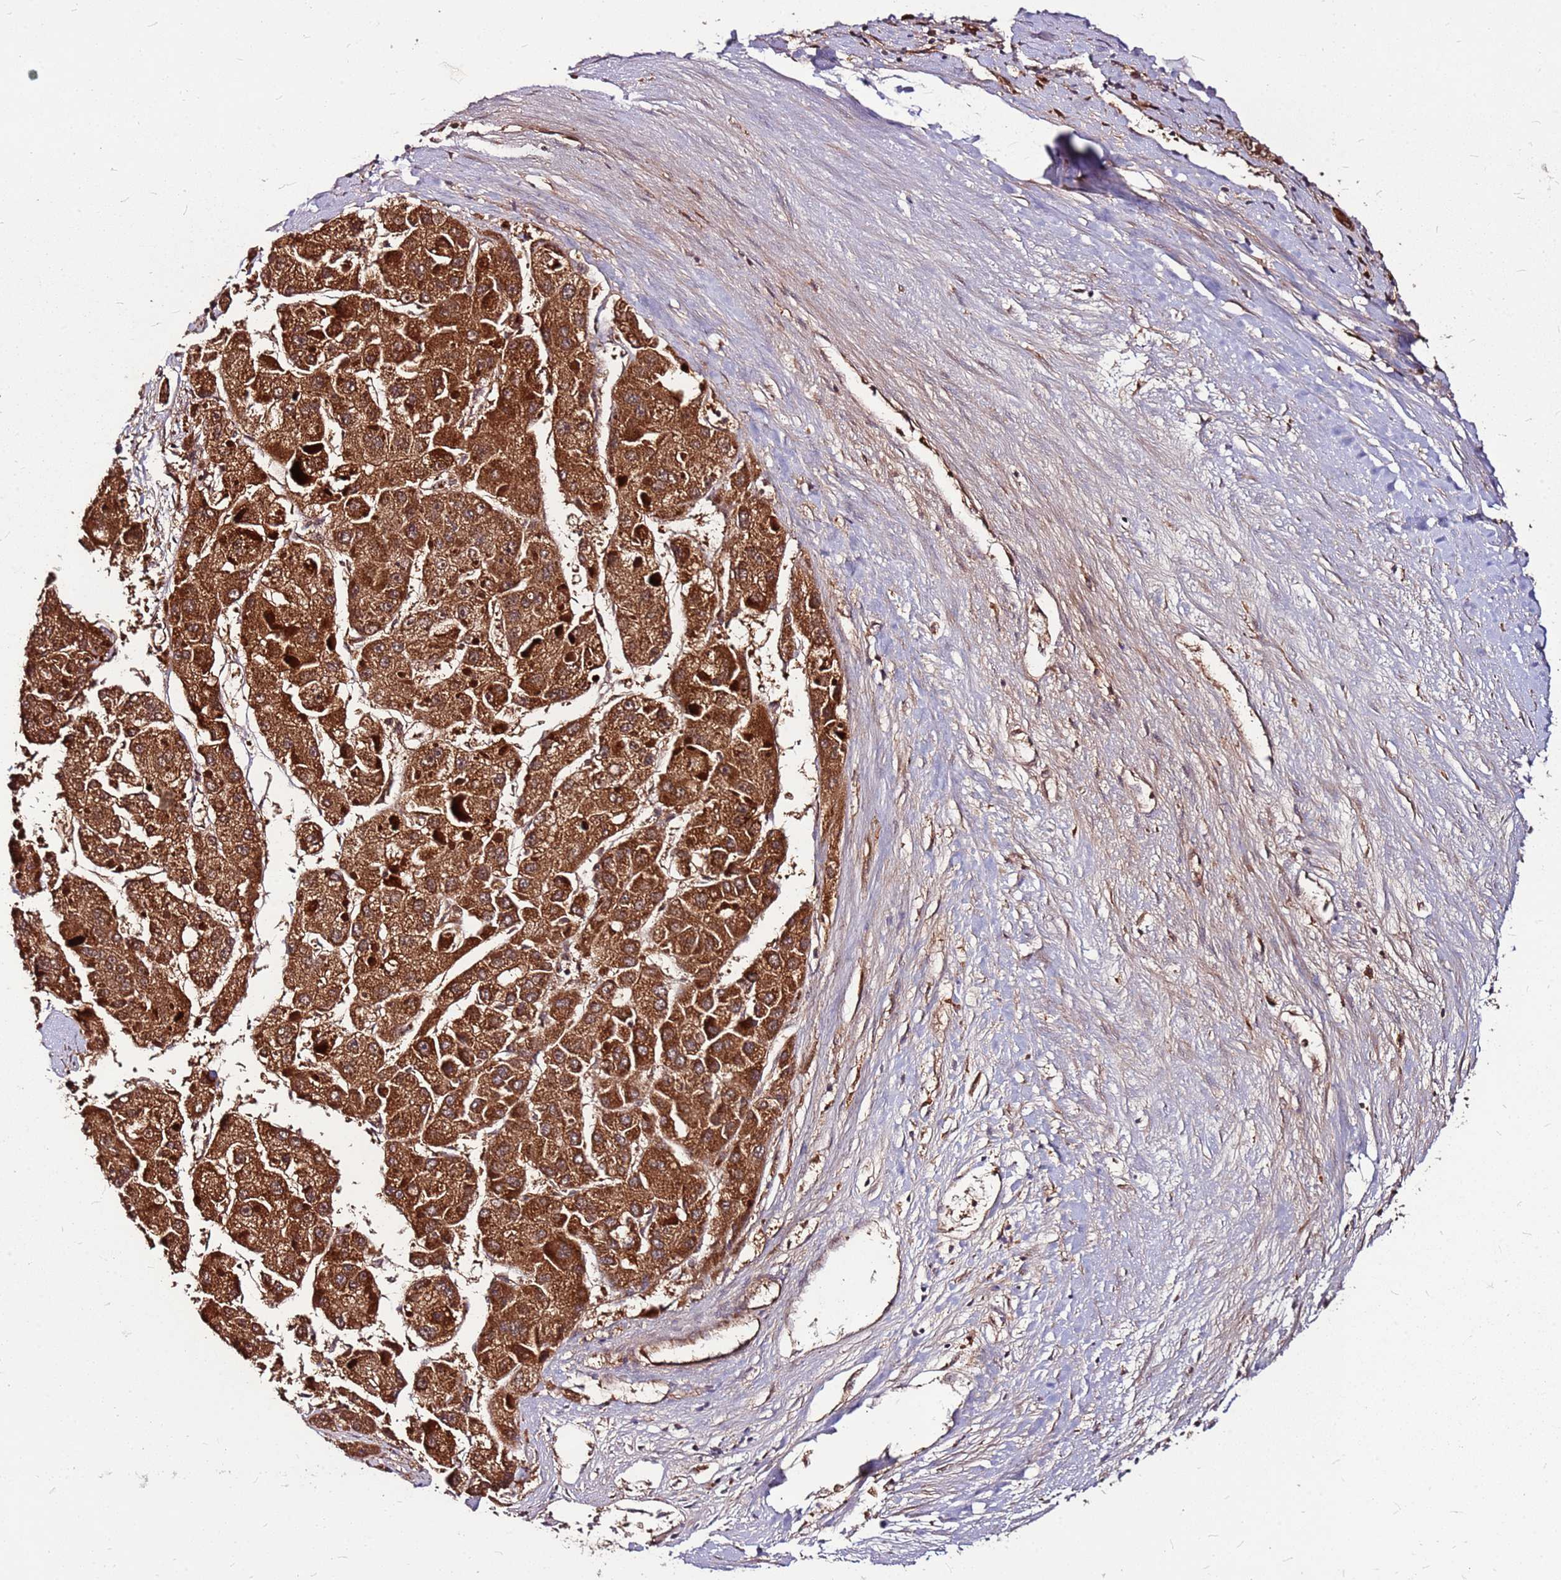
{"staining": {"intensity": "strong", "quantity": ">75%", "location": "cytoplasmic/membranous"}, "tissue": "liver cancer", "cell_type": "Tumor cells", "image_type": "cancer", "snomed": [{"axis": "morphology", "description": "Carcinoma, Hepatocellular, NOS"}, {"axis": "topography", "description": "Liver"}], "caption": "Liver cancer stained with DAB (3,3'-diaminobenzidine) immunohistochemistry reveals high levels of strong cytoplasmic/membranous positivity in about >75% of tumor cells.", "gene": "LYPLAL1", "patient": {"sex": "female", "age": 73}}